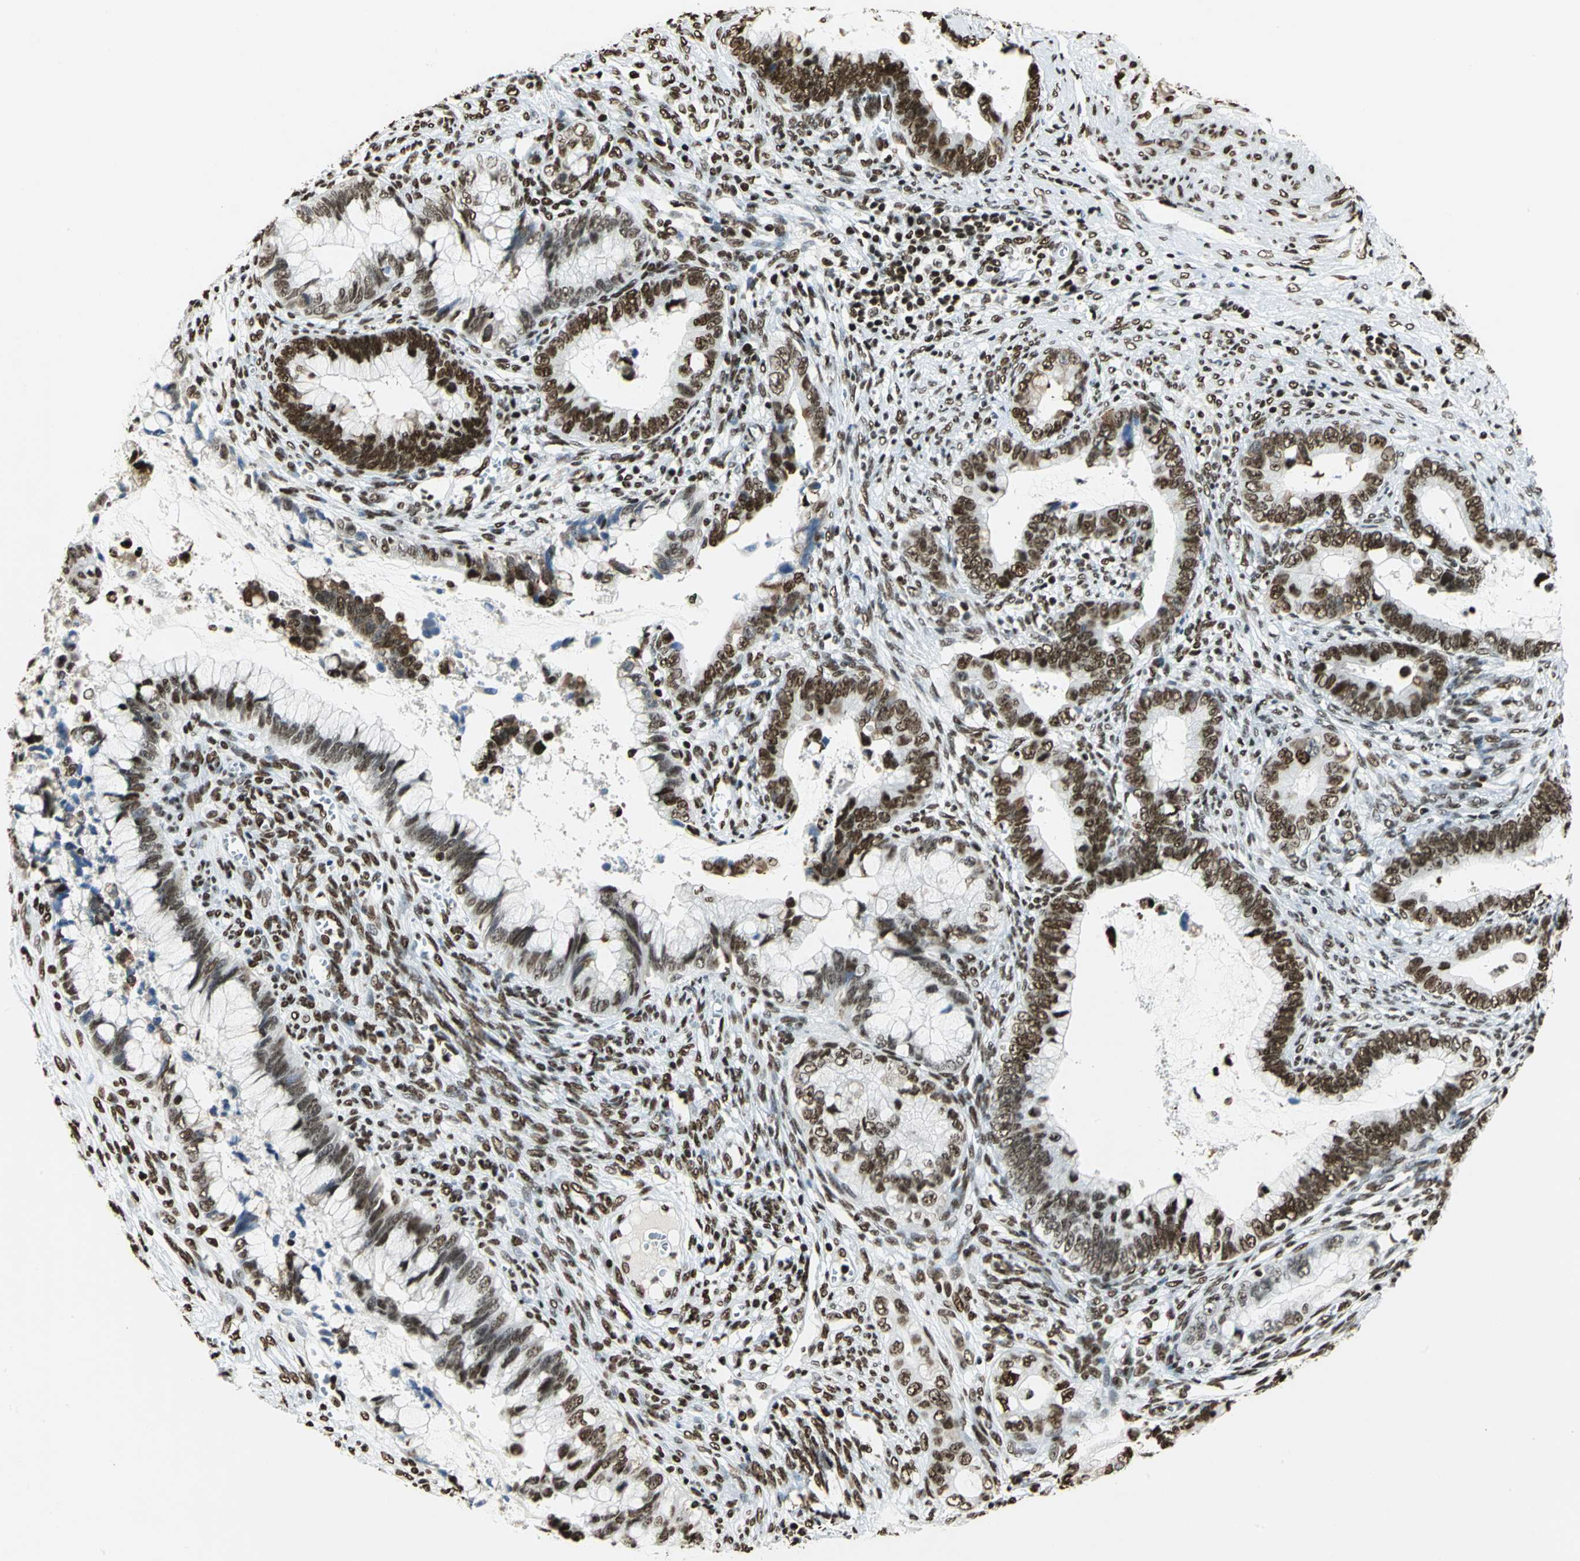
{"staining": {"intensity": "strong", "quantity": ">75%", "location": "nuclear"}, "tissue": "cervical cancer", "cell_type": "Tumor cells", "image_type": "cancer", "snomed": [{"axis": "morphology", "description": "Adenocarcinoma, NOS"}, {"axis": "topography", "description": "Cervix"}], "caption": "Cervical cancer (adenocarcinoma) tissue displays strong nuclear positivity in approximately >75% of tumor cells, visualized by immunohistochemistry.", "gene": "HMGB1", "patient": {"sex": "female", "age": 44}}